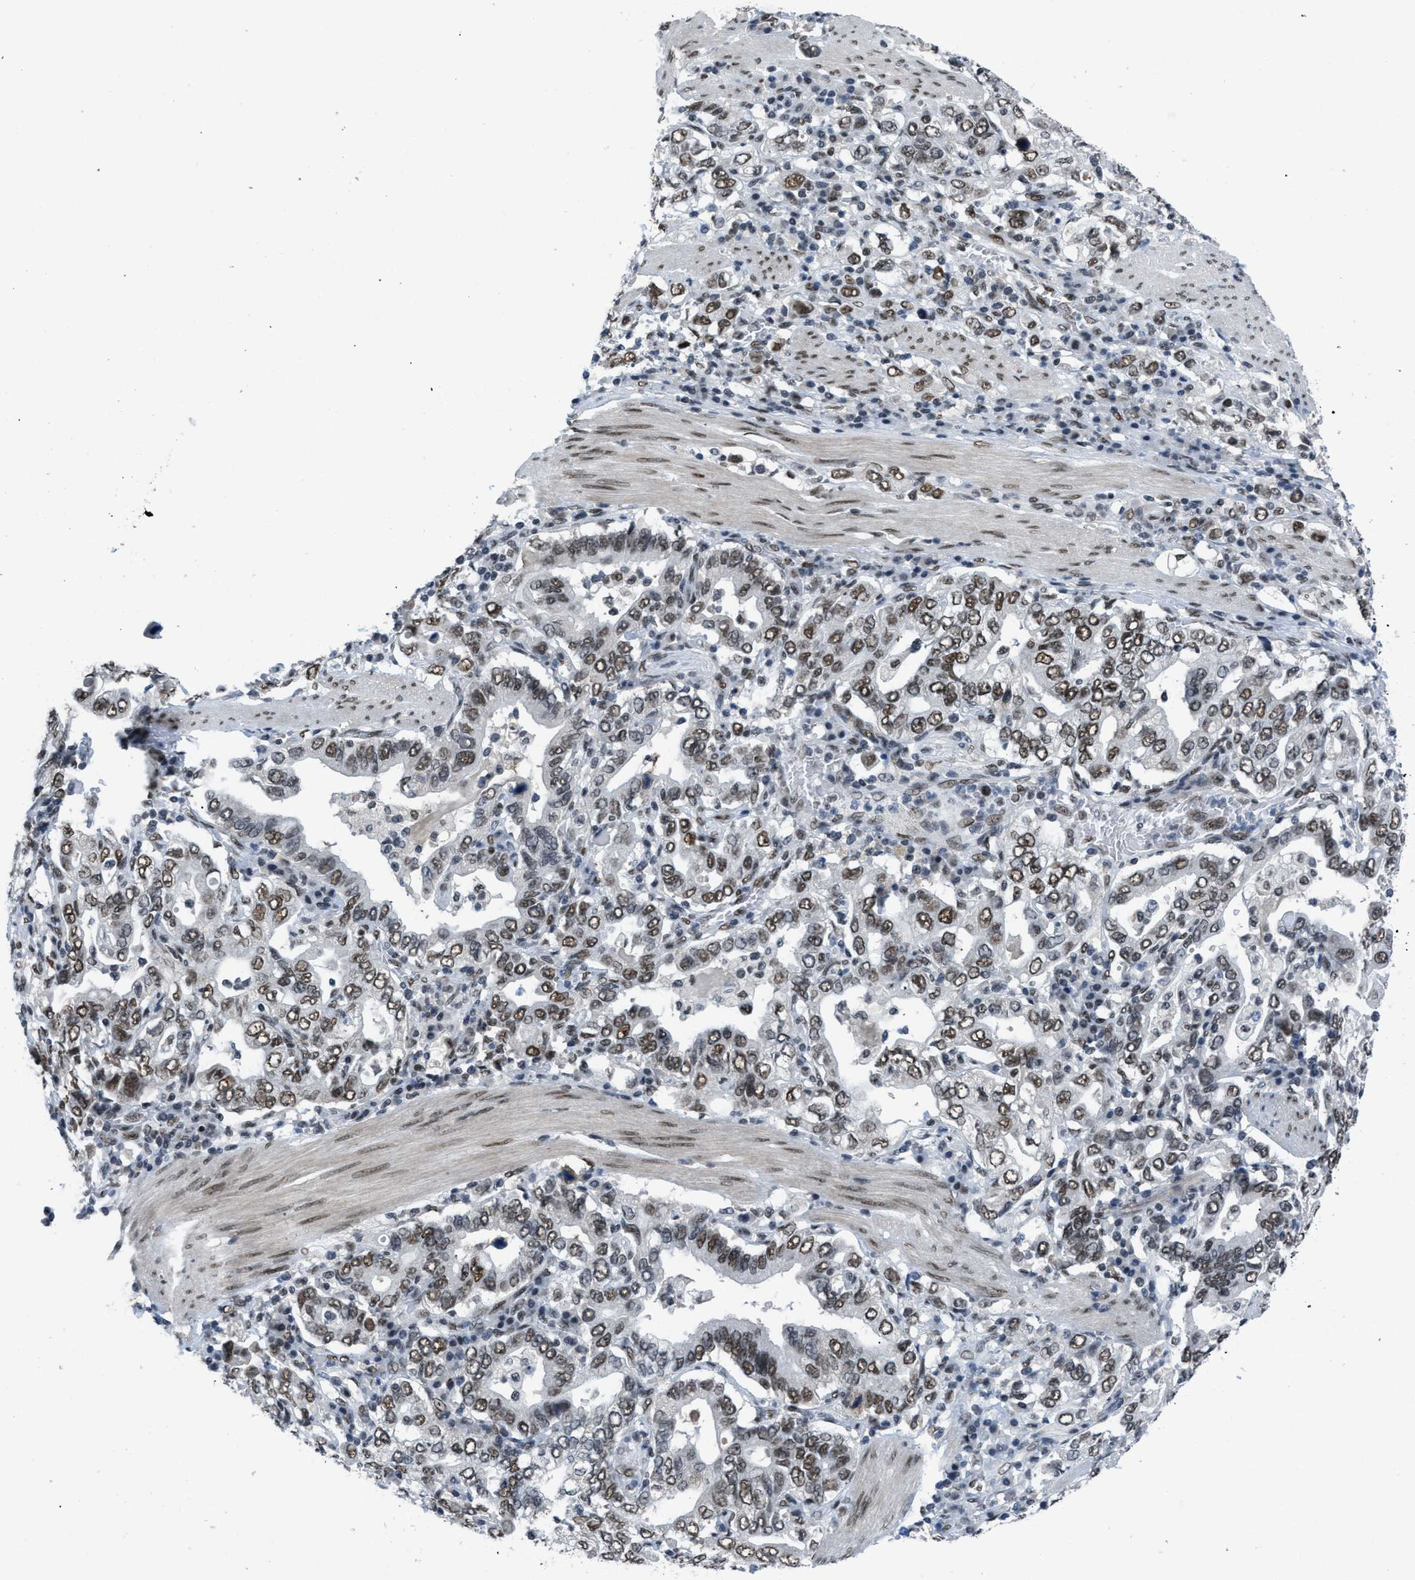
{"staining": {"intensity": "moderate", "quantity": ">75%", "location": "nuclear"}, "tissue": "stomach cancer", "cell_type": "Tumor cells", "image_type": "cancer", "snomed": [{"axis": "morphology", "description": "Adenocarcinoma, NOS"}, {"axis": "topography", "description": "Stomach, upper"}], "caption": "IHC (DAB) staining of human stomach cancer (adenocarcinoma) displays moderate nuclear protein staining in approximately >75% of tumor cells.", "gene": "GATAD2B", "patient": {"sex": "male", "age": 62}}